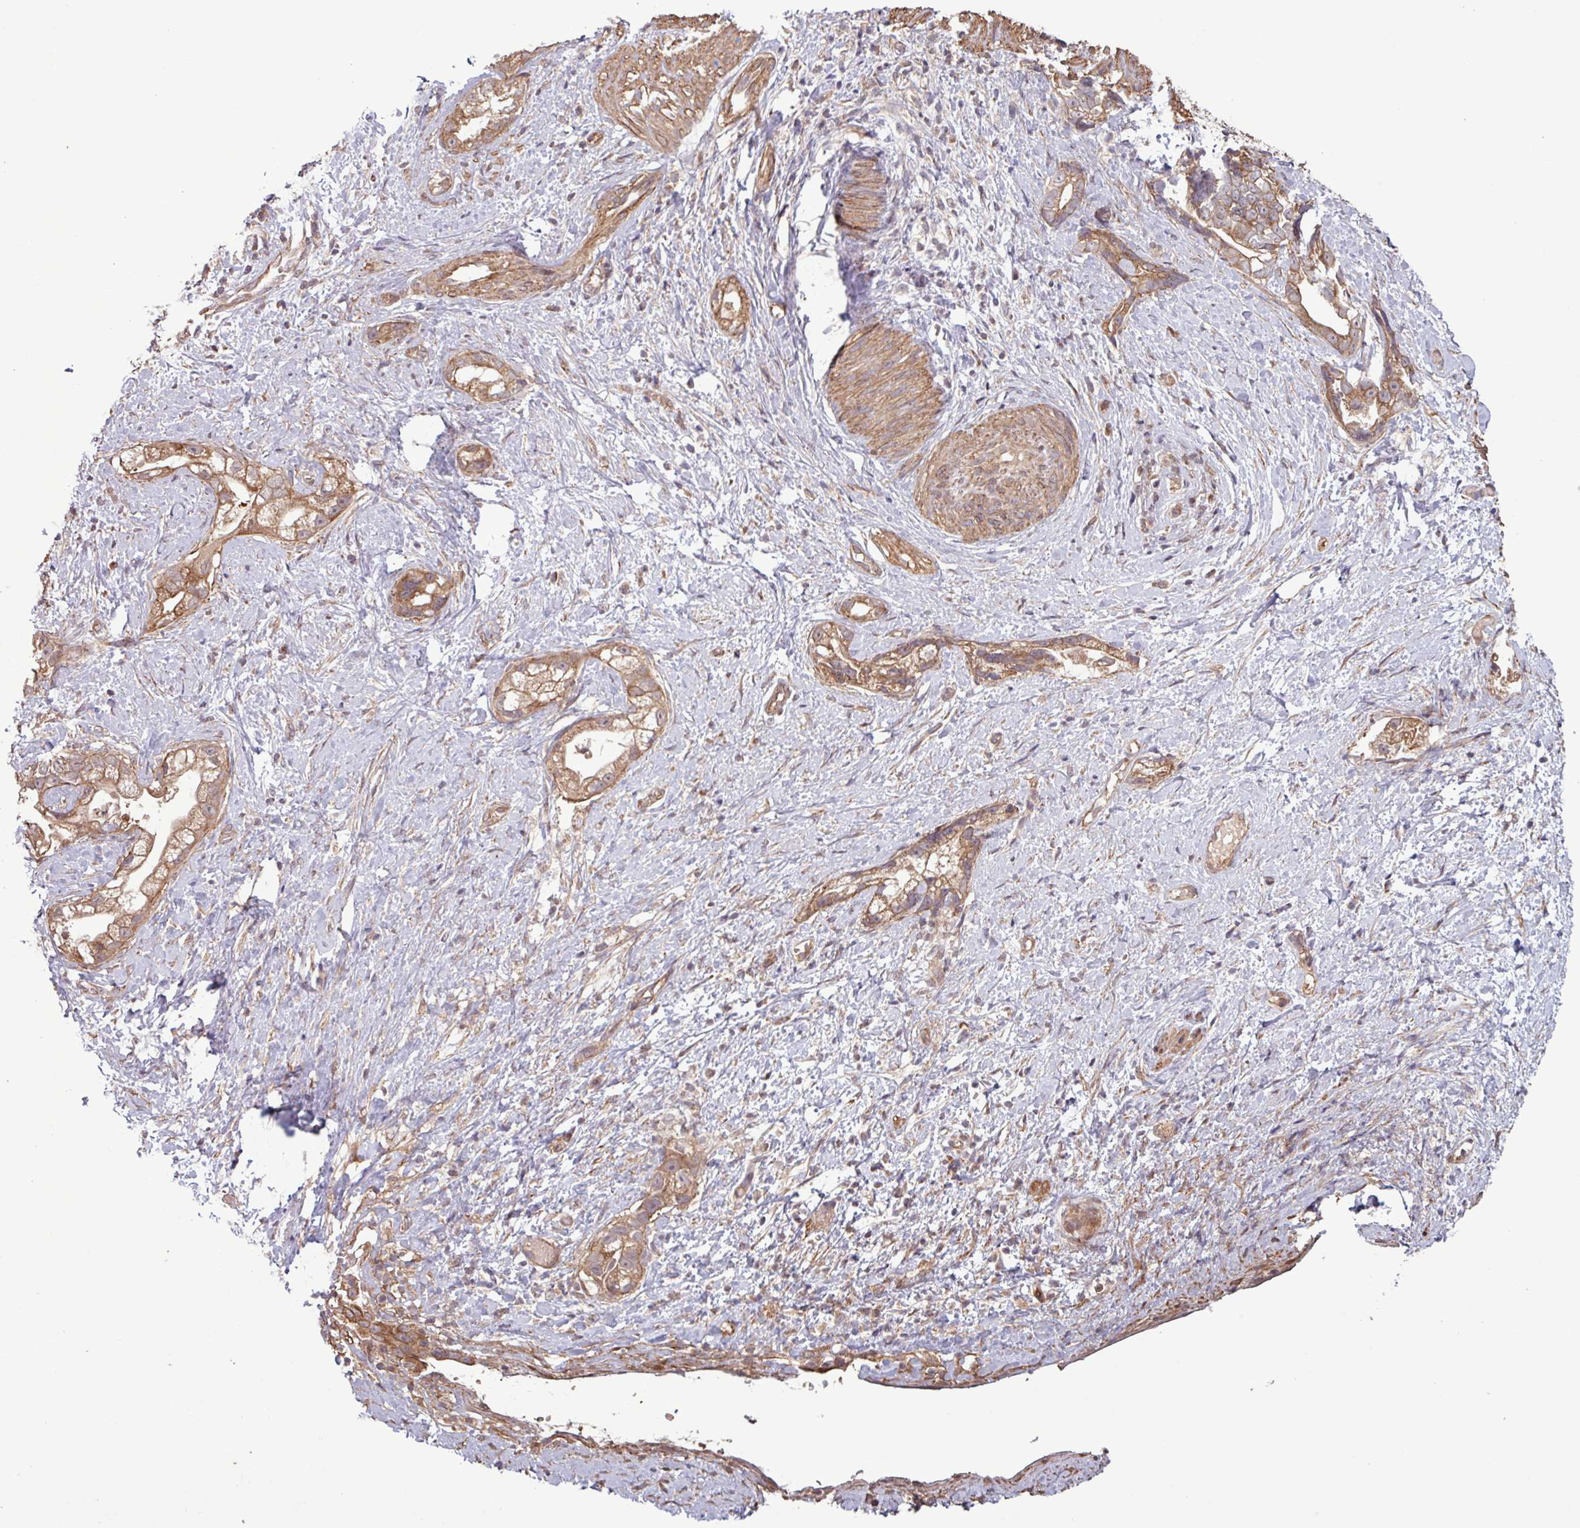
{"staining": {"intensity": "moderate", "quantity": ">75%", "location": "cytoplasmic/membranous"}, "tissue": "stomach cancer", "cell_type": "Tumor cells", "image_type": "cancer", "snomed": [{"axis": "morphology", "description": "Adenocarcinoma, NOS"}, {"axis": "topography", "description": "Stomach"}], "caption": "A micrograph of stomach cancer stained for a protein displays moderate cytoplasmic/membranous brown staining in tumor cells.", "gene": "TRABD2A", "patient": {"sex": "male", "age": 55}}